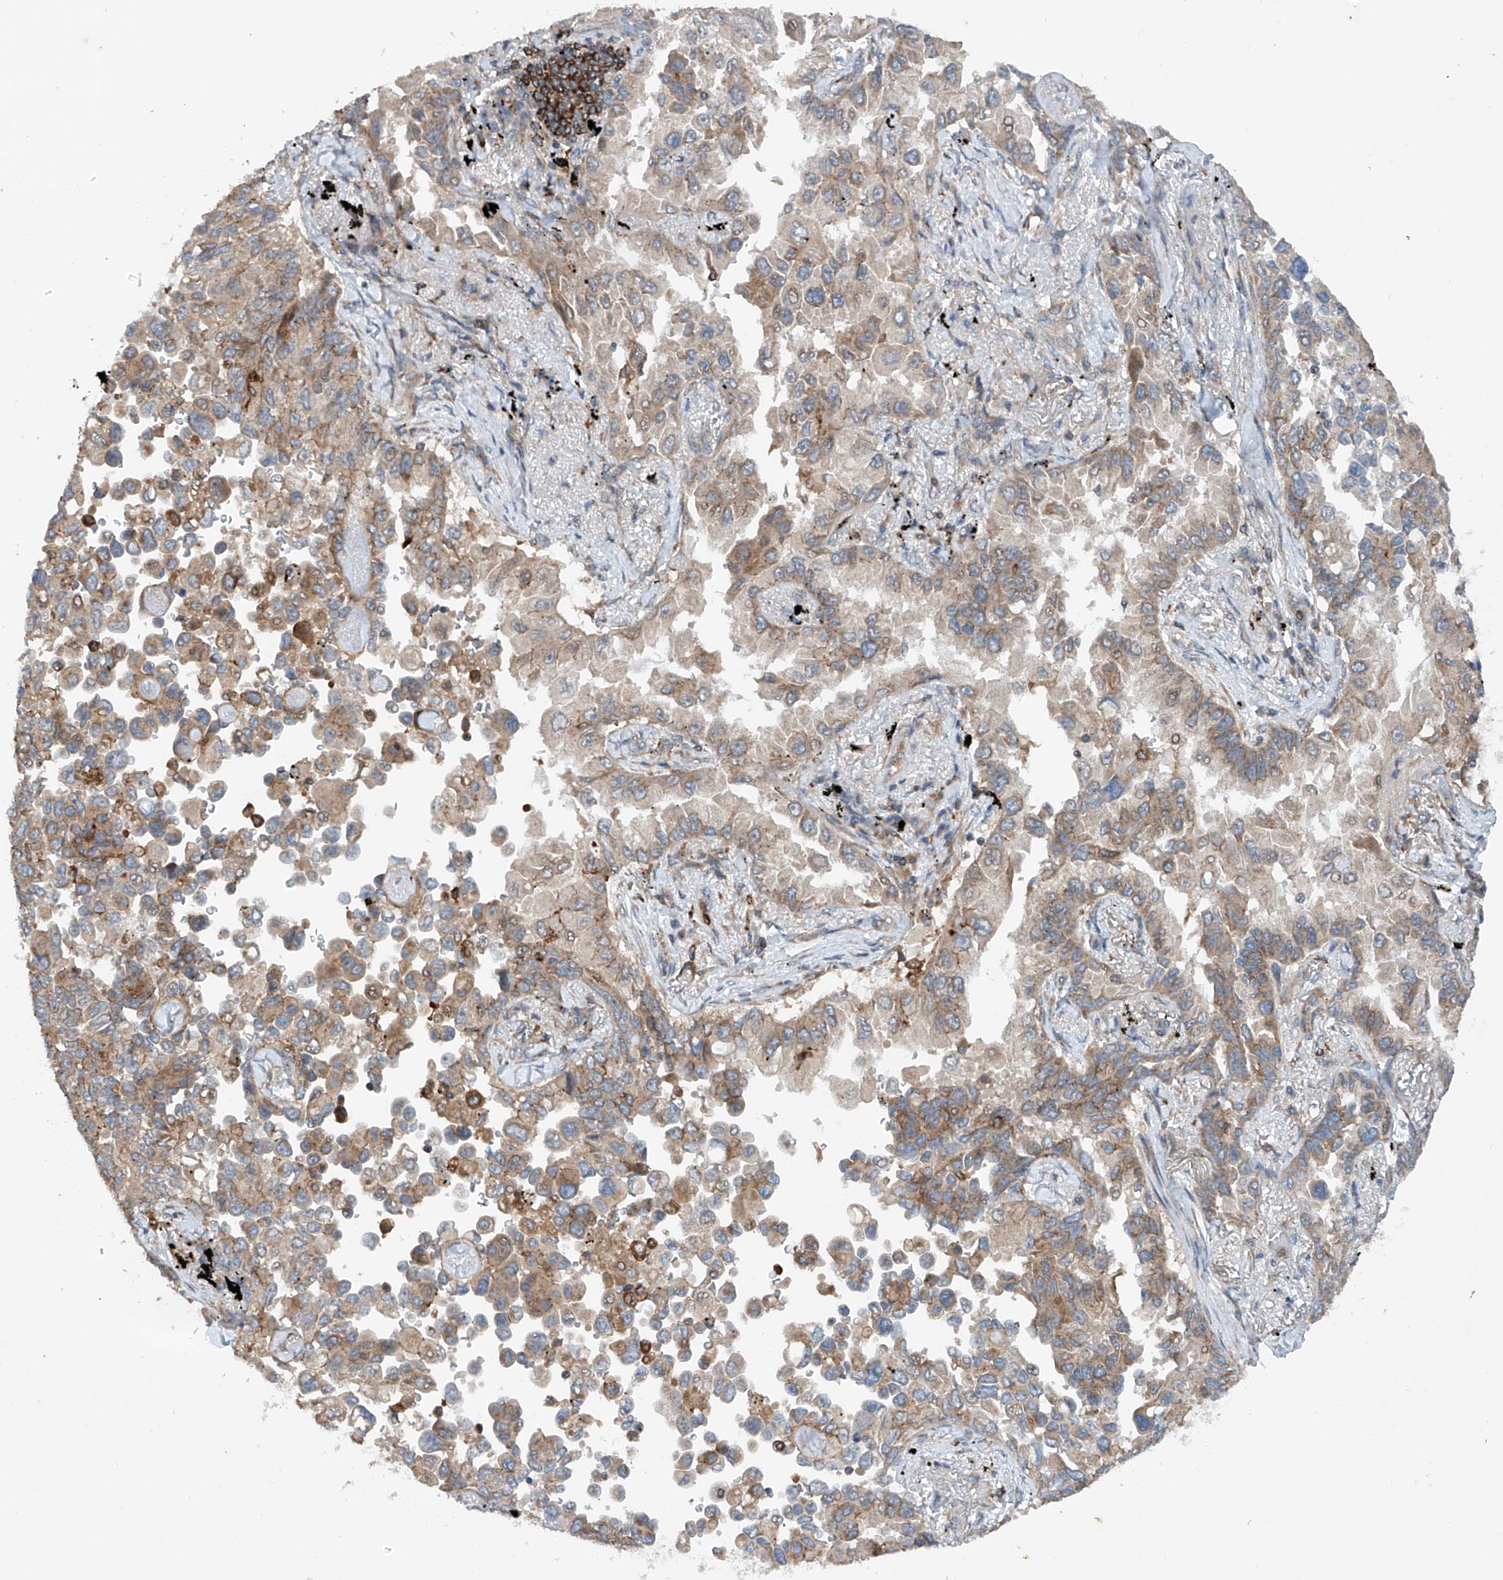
{"staining": {"intensity": "moderate", "quantity": "25%-75%", "location": "cytoplasmic/membranous"}, "tissue": "lung cancer", "cell_type": "Tumor cells", "image_type": "cancer", "snomed": [{"axis": "morphology", "description": "Adenocarcinoma, NOS"}, {"axis": "topography", "description": "Lung"}], "caption": "A brown stain labels moderate cytoplasmic/membranous staining of a protein in adenocarcinoma (lung) tumor cells.", "gene": "CEP85L", "patient": {"sex": "female", "age": 67}}